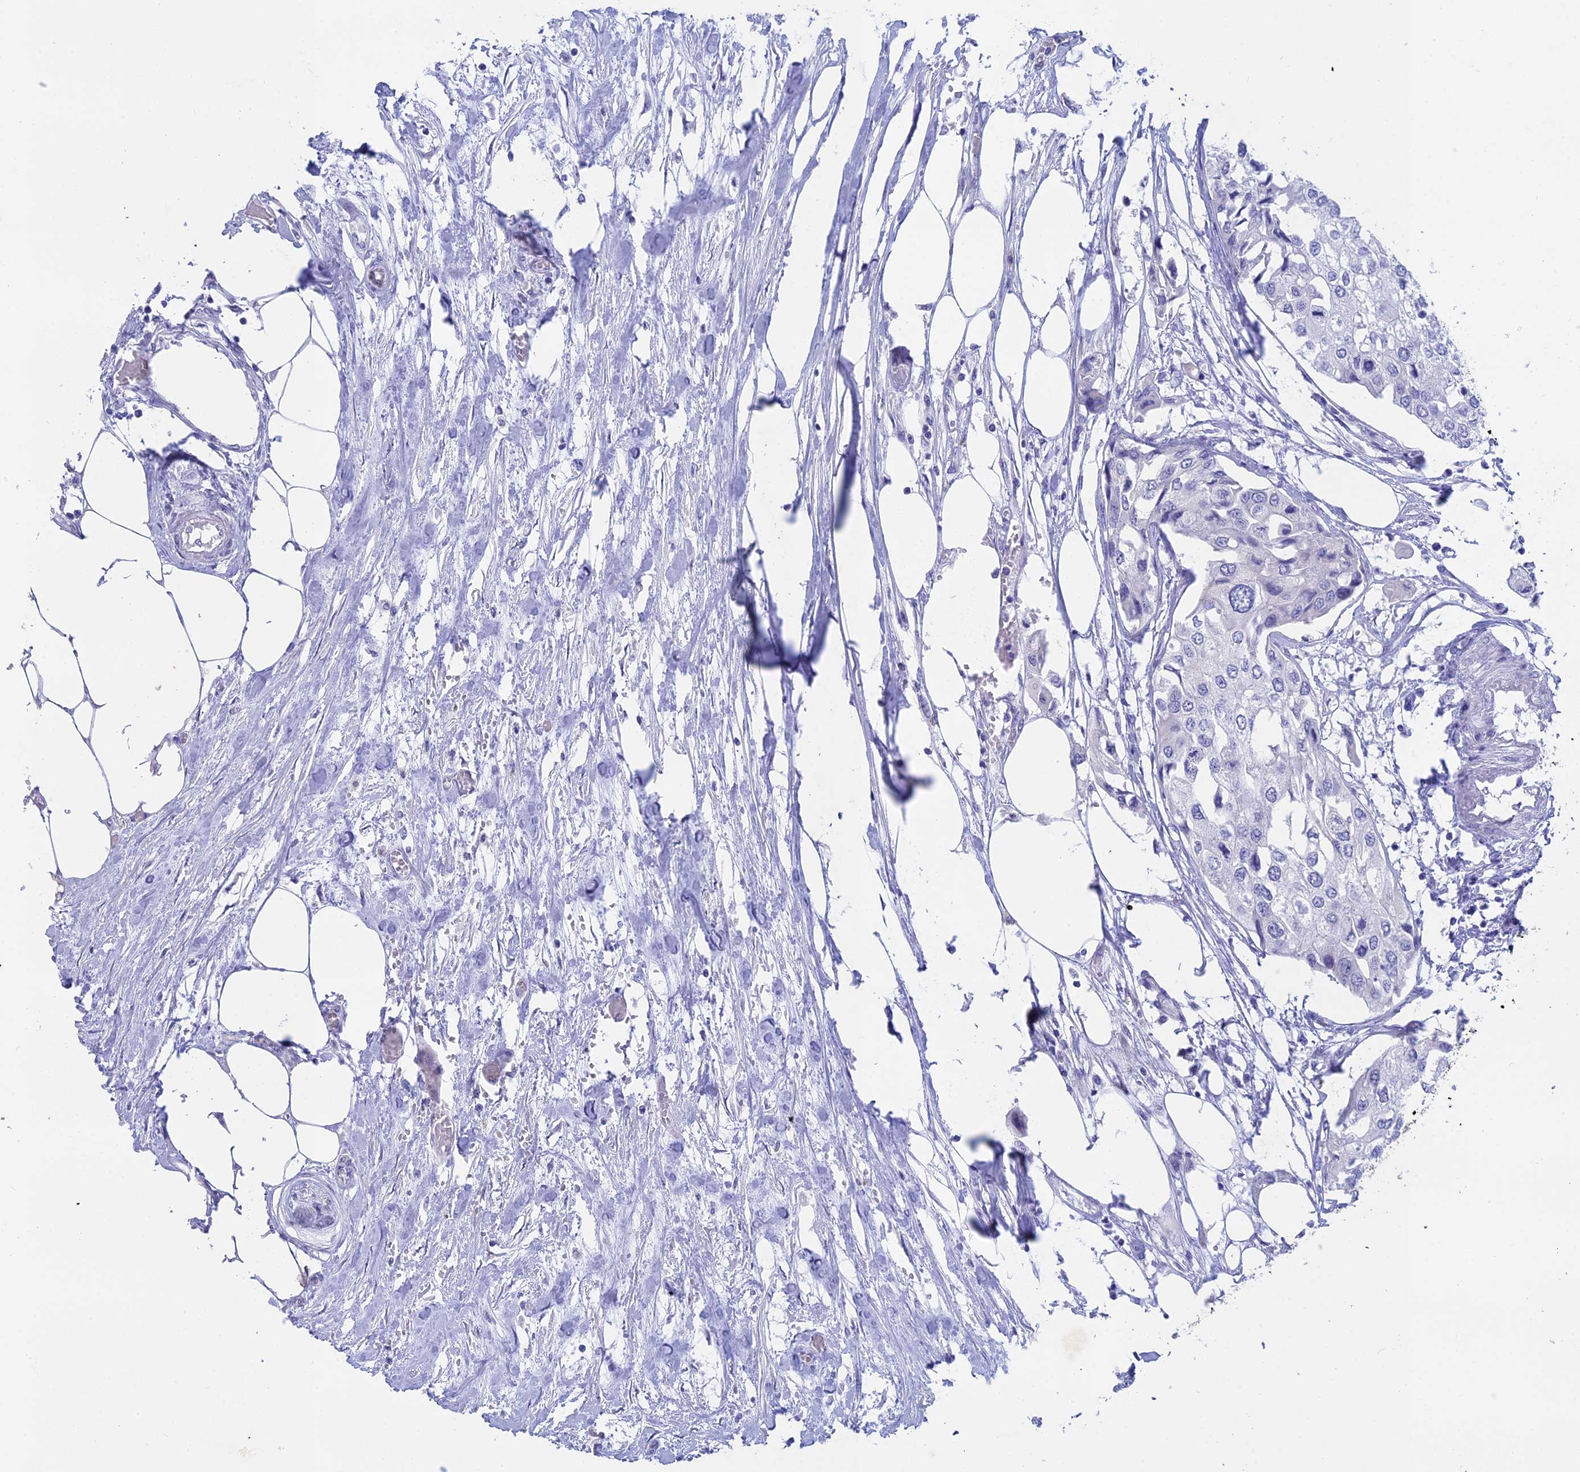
{"staining": {"intensity": "negative", "quantity": "none", "location": "none"}, "tissue": "urothelial cancer", "cell_type": "Tumor cells", "image_type": "cancer", "snomed": [{"axis": "morphology", "description": "Urothelial carcinoma, High grade"}, {"axis": "topography", "description": "Urinary bladder"}], "caption": "Protein analysis of urothelial carcinoma (high-grade) shows no significant expression in tumor cells.", "gene": "BTBD19", "patient": {"sex": "male", "age": 64}}